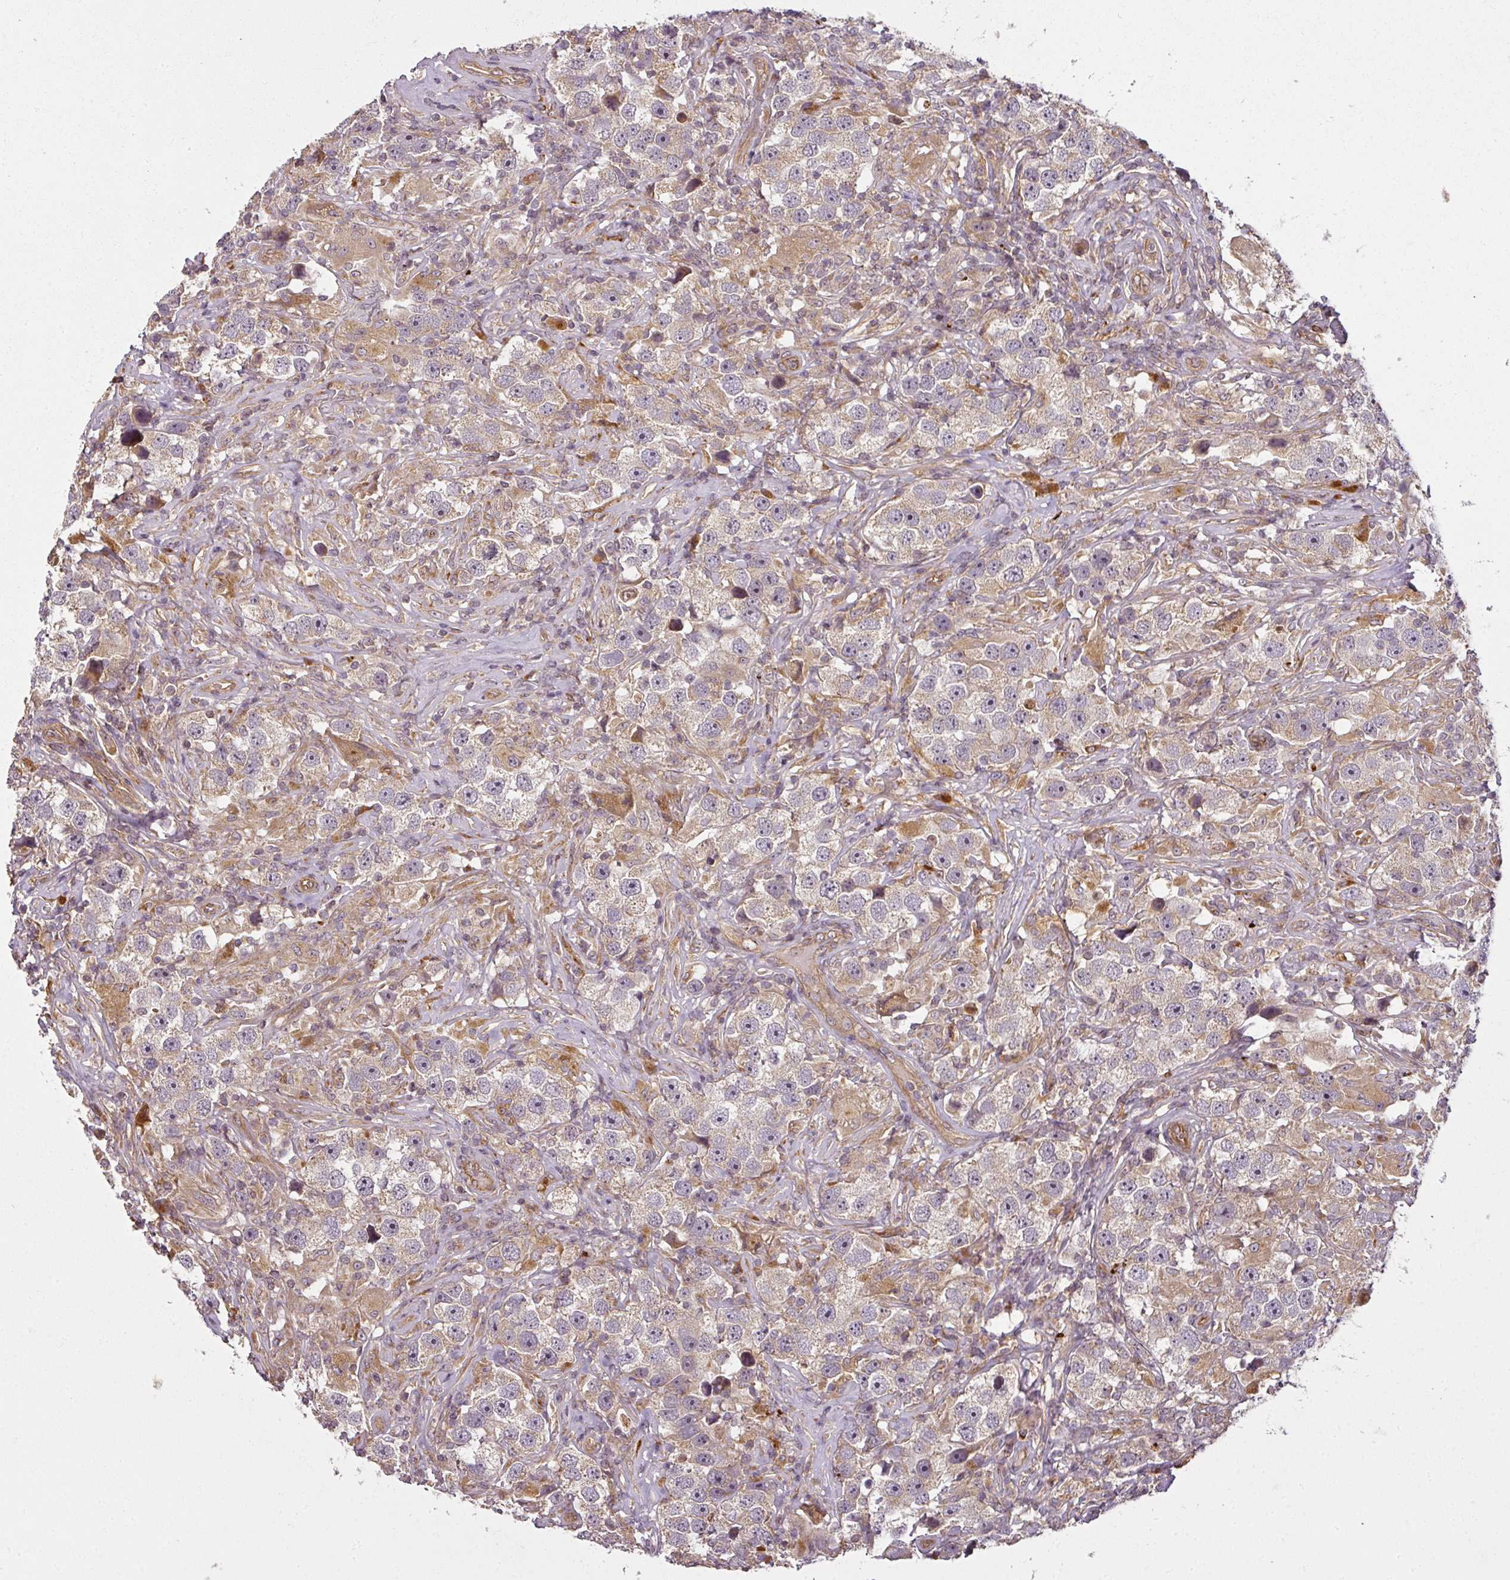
{"staining": {"intensity": "moderate", "quantity": ">75%", "location": "cytoplasmic/membranous,nuclear"}, "tissue": "testis cancer", "cell_type": "Tumor cells", "image_type": "cancer", "snomed": [{"axis": "morphology", "description": "Seminoma, NOS"}, {"axis": "topography", "description": "Testis"}], "caption": "Brown immunohistochemical staining in testis cancer demonstrates moderate cytoplasmic/membranous and nuclear expression in approximately >75% of tumor cells. (Stains: DAB in brown, nuclei in blue, Microscopy: brightfield microscopy at high magnification).", "gene": "DIMT1", "patient": {"sex": "male", "age": 49}}